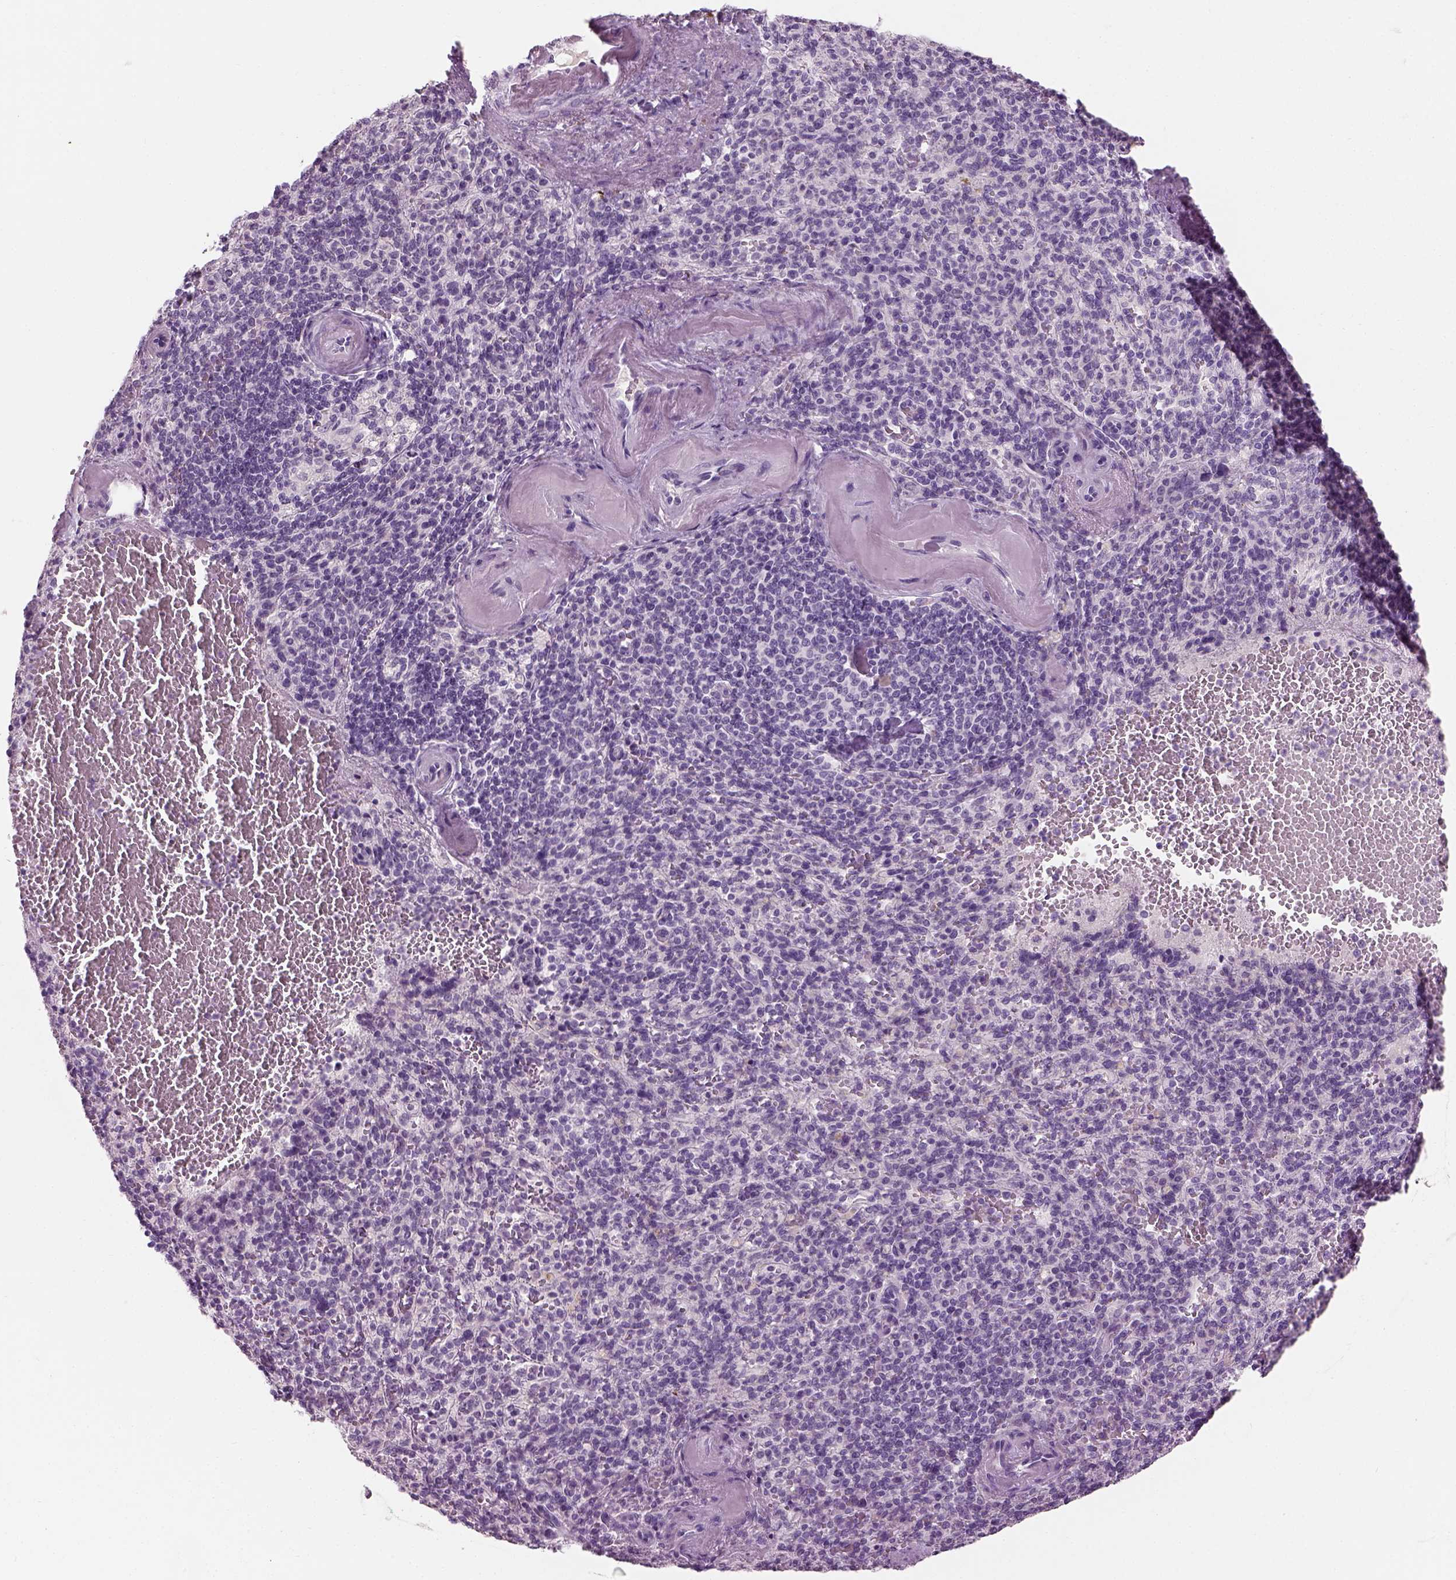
{"staining": {"intensity": "negative", "quantity": "none", "location": "none"}, "tissue": "spleen", "cell_type": "Cells in red pulp", "image_type": "normal", "snomed": [{"axis": "morphology", "description": "Normal tissue, NOS"}, {"axis": "topography", "description": "Spleen"}], "caption": "DAB (3,3'-diaminobenzidine) immunohistochemical staining of normal human spleen reveals no significant staining in cells in red pulp.", "gene": "TH", "patient": {"sex": "female", "age": 74}}